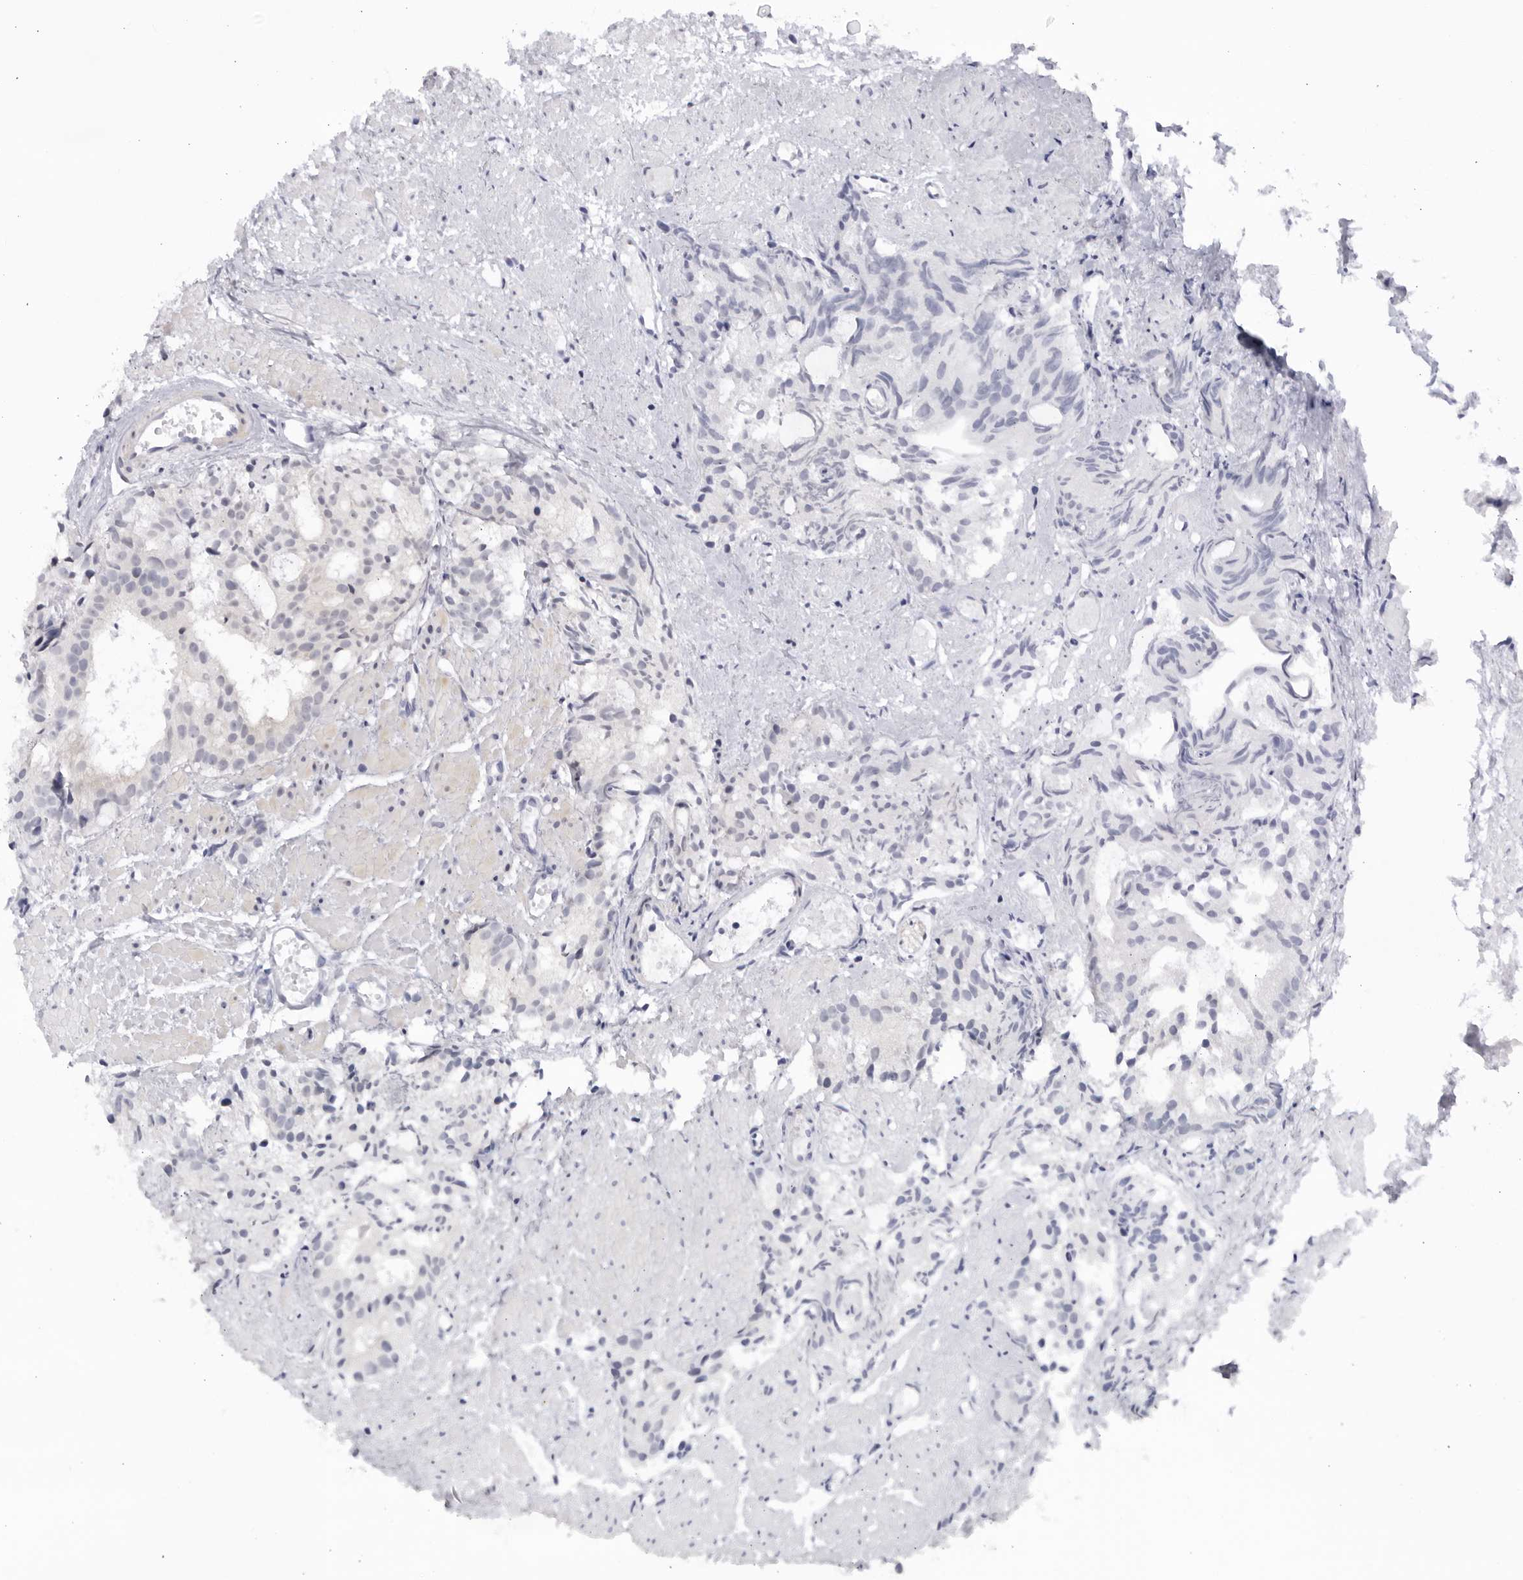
{"staining": {"intensity": "negative", "quantity": "none", "location": "none"}, "tissue": "prostate cancer", "cell_type": "Tumor cells", "image_type": "cancer", "snomed": [{"axis": "morphology", "description": "Adenocarcinoma, Low grade"}, {"axis": "topography", "description": "Prostate"}], "caption": "Prostate low-grade adenocarcinoma was stained to show a protein in brown. There is no significant expression in tumor cells.", "gene": "CNBD1", "patient": {"sex": "male", "age": 88}}